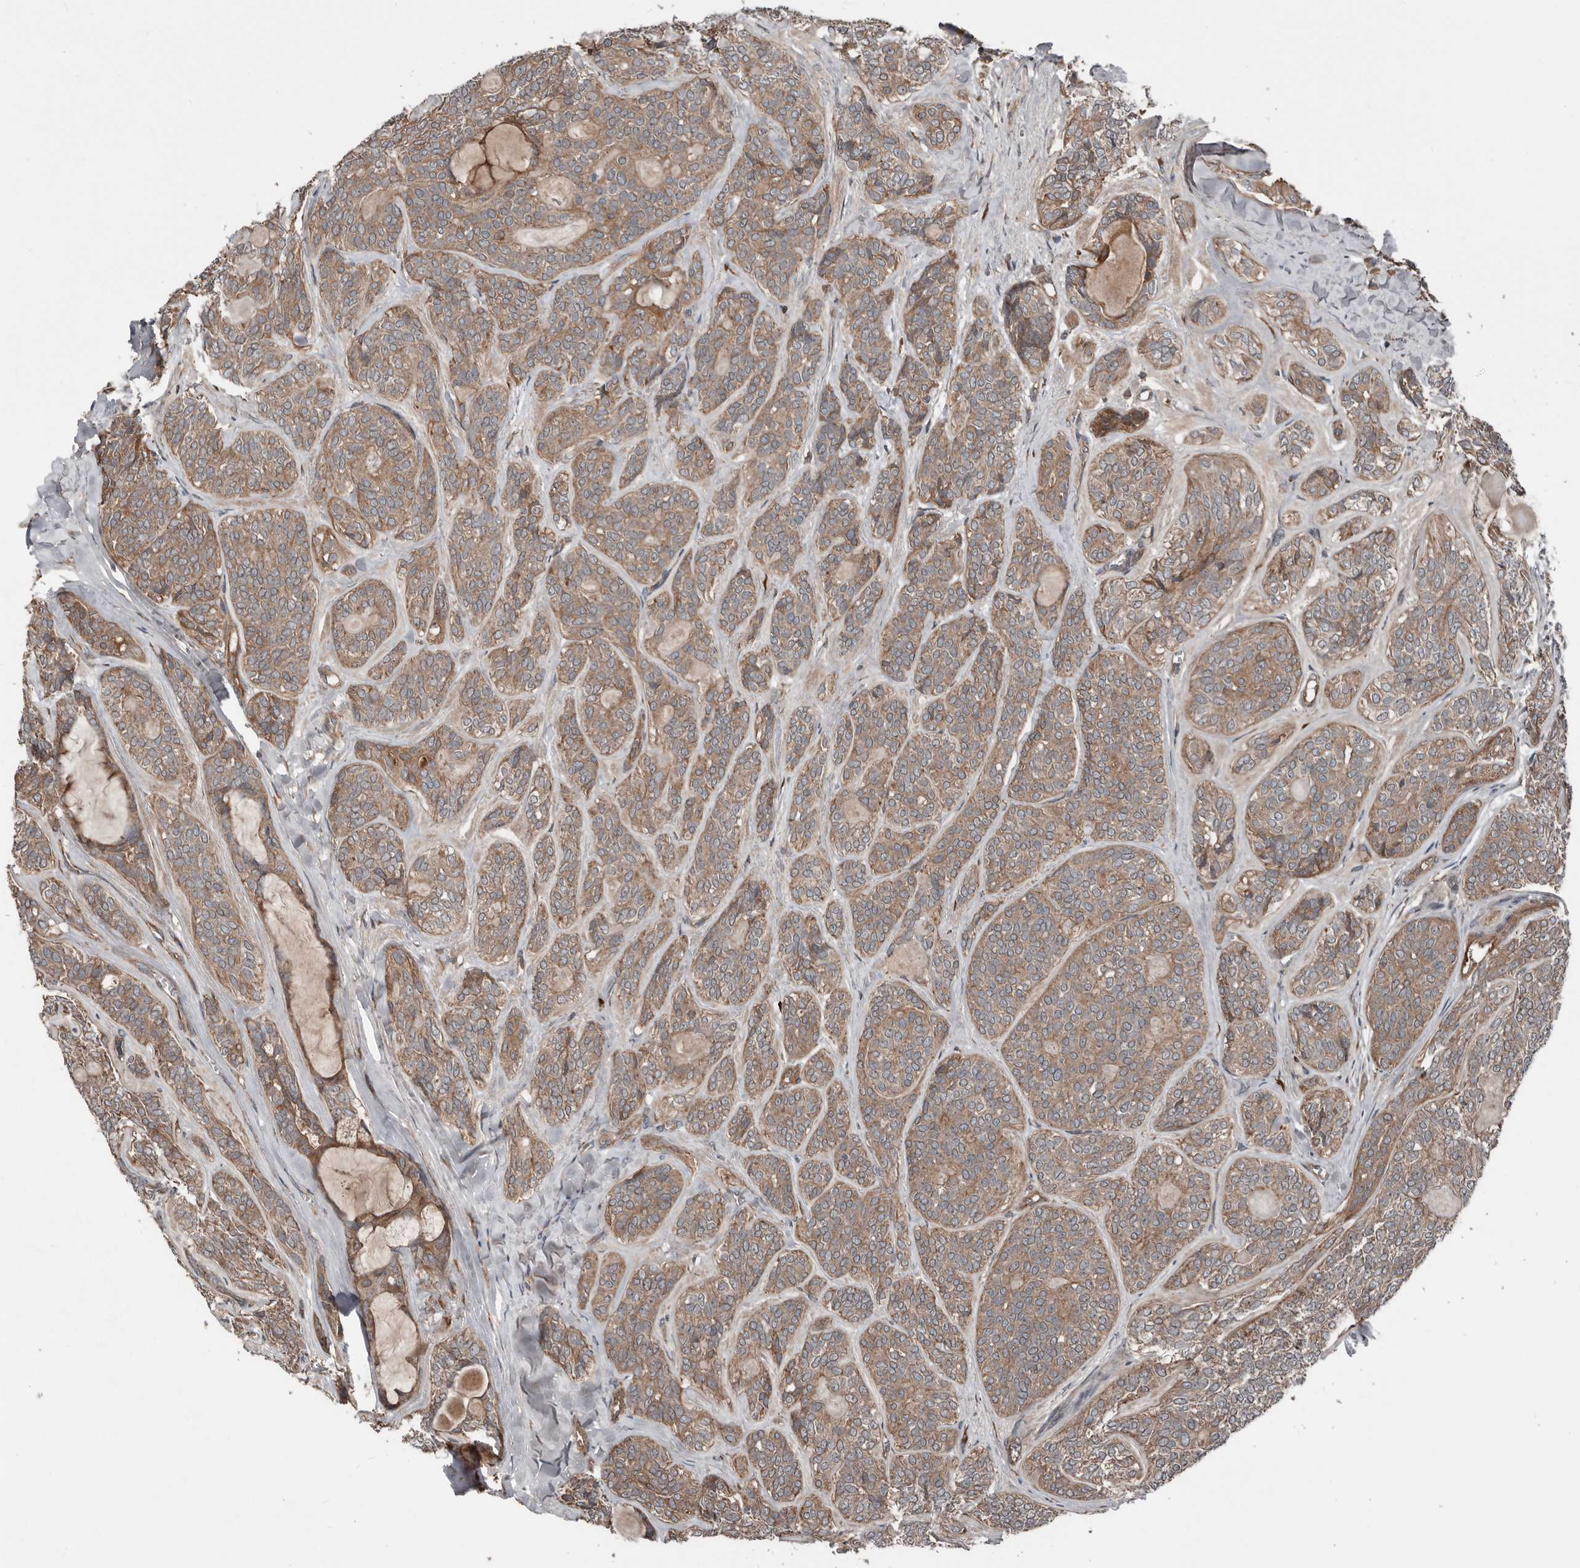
{"staining": {"intensity": "weak", "quantity": ">75%", "location": "cytoplasmic/membranous"}, "tissue": "head and neck cancer", "cell_type": "Tumor cells", "image_type": "cancer", "snomed": [{"axis": "morphology", "description": "Adenocarcinoma, NOS"}, {"axis": "topography", "description": "Head-Neck"}], "caption": "Immunohistochemical staining of head and neck cancer (adenocarcinoma) displays low levels of weak cytoplasmic/membranous positivity in about >75% of tumor cells. (DAB (3,3'-diaminobenzidine) IHC with brightfield microscopy, high magnification).", "gene": "DNAJB4", "patient": {"sex": "male", "age": 66}}